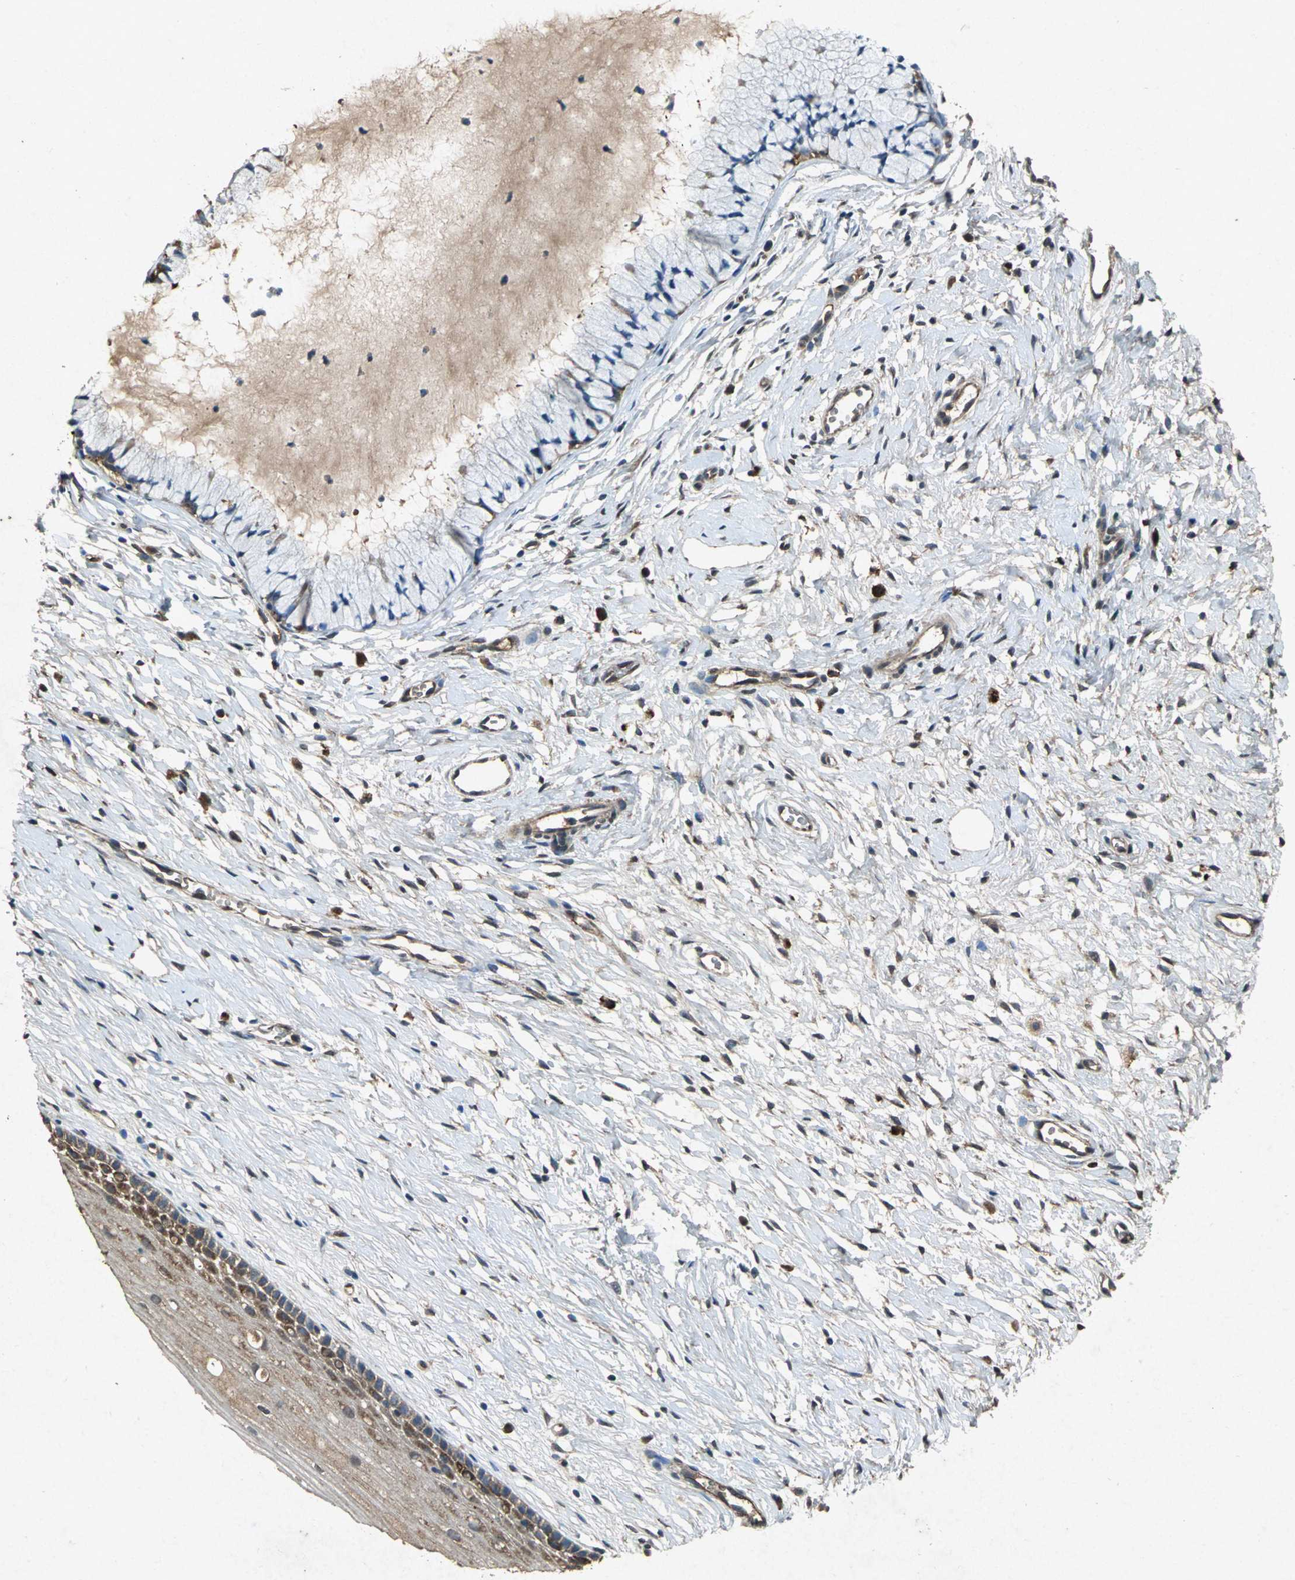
{"staining": {"intensity": "moderate", "quantity": ">75%", "location": "cytoplasmic/membranous"}, "tissue": "cervix", "cell_type": "Glandular cells", "image_type": "normal", "snomed": [{"axis": "morphology", "description": "Normal tissue, NOS"}, {"axis": "topography", "description": "Cervix"}], "caption": "Human cervix stained for a protein (brown) reveals moderate cytoplasmic/membranous positive staining in about >75% of glandular cells.", "gene": "HSP90AB1", "patient": {"sex": "female", "age": 46}}